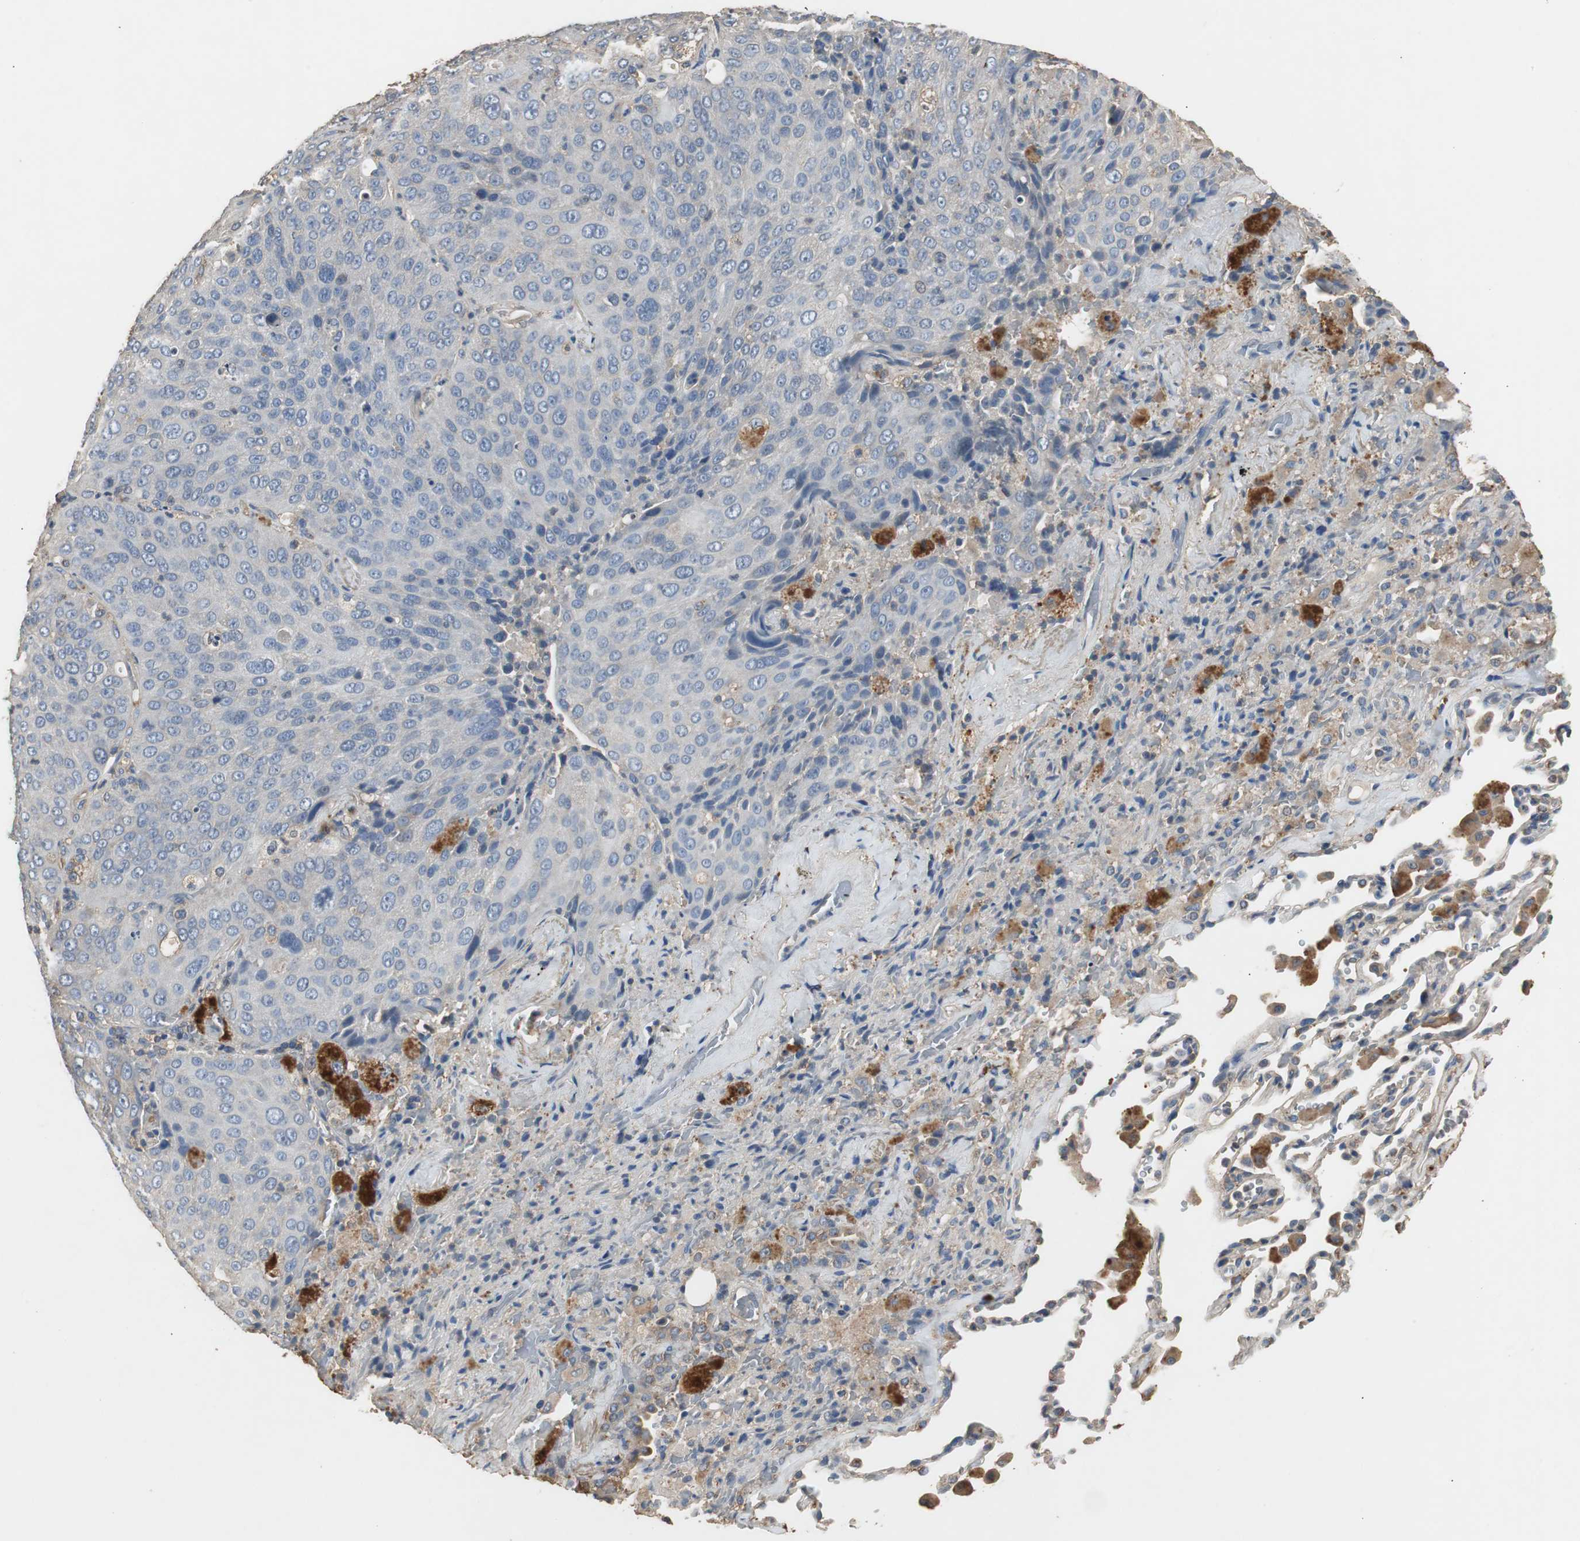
{"staining": {"intensity": "negative", "quantity": "none", "location": "none"}, "tissue": "lung cancer", "cell_type": "Tumor cells", "image_type": "cancer", "snomed": [{"axis": "morphology", "description": "Squamous cell carcinoma, NOS"}, {"axis": "topography", "description": "Lung"}], "caption": "IHC micrograph of neoplastic tissue: lung squamous cell carcinoma stained with DAB reveals no significant protein staining in tumor cells. The staining was performed using DAB (3,3'-diaminobenzidine) to visualize the protein expression in brown, while the nuclei were stained in blue with hematoxylin (Magnification: 20x).", "gene": "TNFRSF14", "patient": {"sex": "male", "age": 54}}